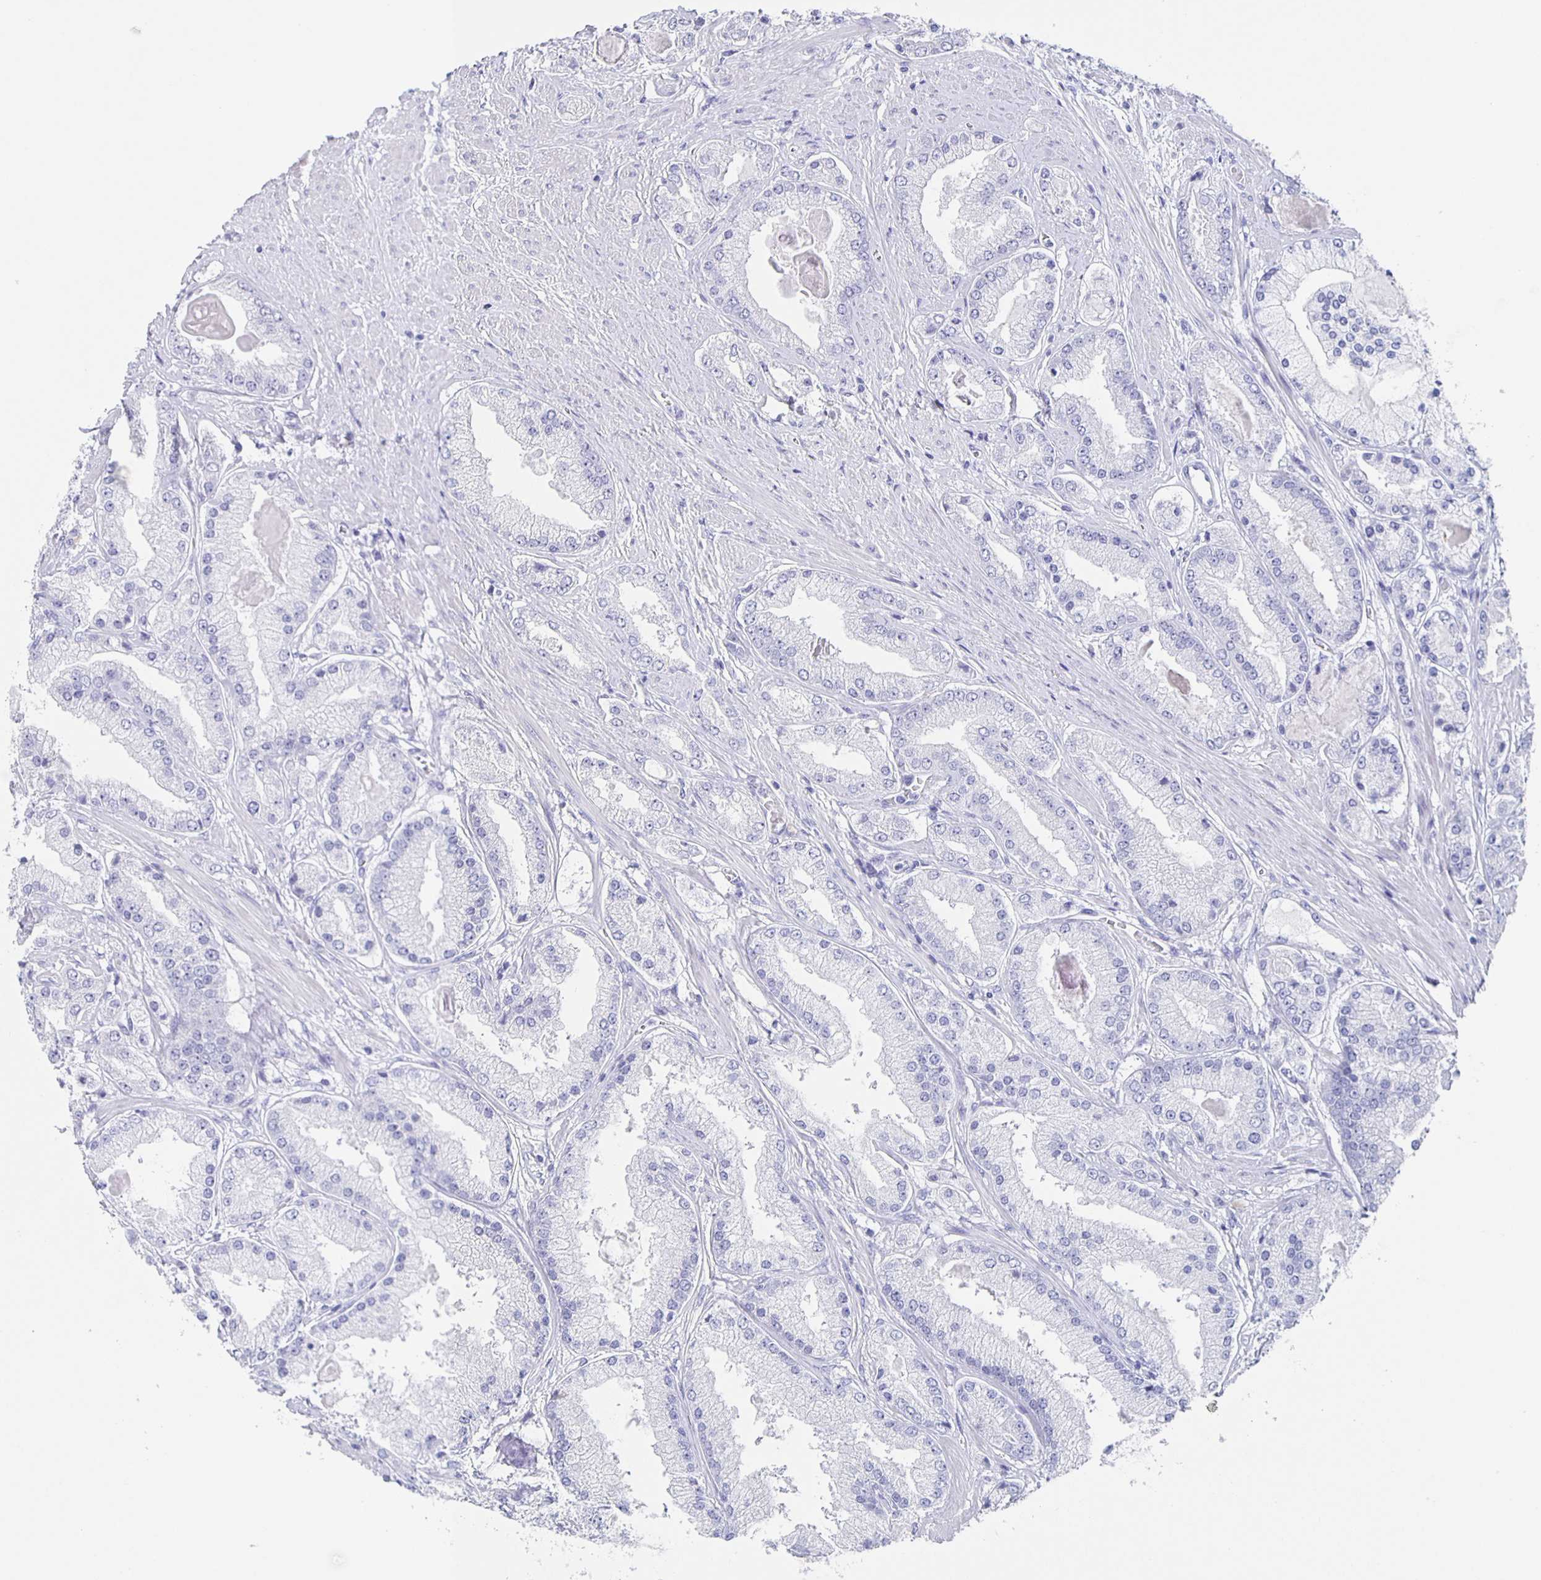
{"staining": {"intensity": "negative", "quantity": "none", "location": "none"}, "tissue": "prostate cancer", "cell_type": "Tumor cells", "image_type": "cancer", "snomed": [{"axis": "morphology", "description": "Adenocarcinoma, High grade"}, {"axis": "topography", "description": "Prostate"}], "caption": "This is an immunohistochemistry (IHC) micrograph of adenocarcinoma (high-grade) (prostate). There is no staining in tumor cells.", "gene": "SLC34A2", "patient": {"sex": "male", "age": 67}}